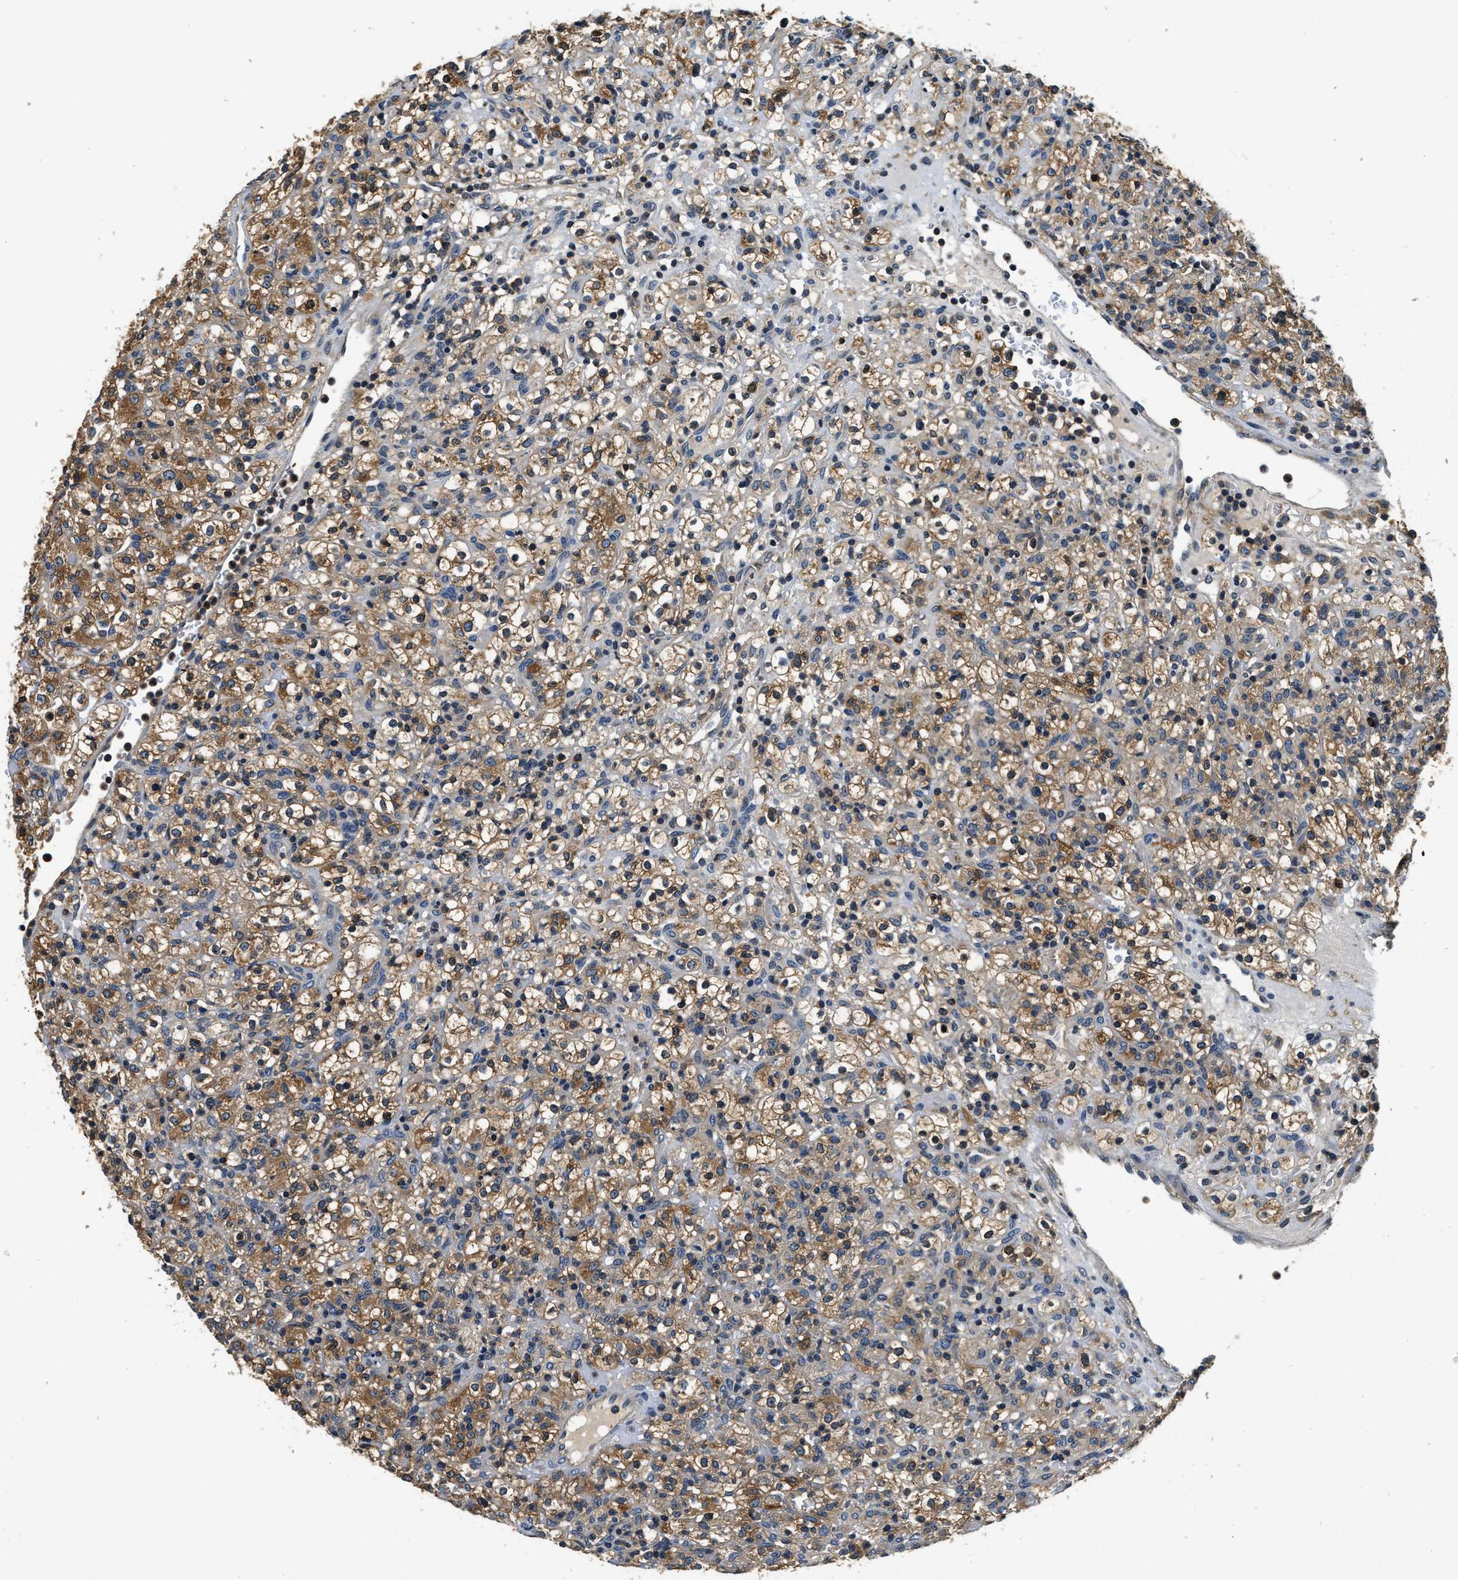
{"staining": {"intensity": "moderate", "quantity": ">75%", "location": "cytoplasmic/membranous"}, "tissue": "renal cancer", "cell_type": "Tumor cells", "image_type": "cancer", "snomed": [{"axis": "morphology", "description": "Normal tissue, NOS"}, {"axis": "morphology", "description": "Adenocarcinoma, NOS"}, {"axis": "topography", "description": "Kidney"}], "caption": "Immunohistochemical staining of human renal cancer shows medium levels of moderate cytoplasmic/membranous expression in about >75% of tumor cells. (DAB = brown stain, brightfield microscopy at high magnification).", "gene": "RESF1", "patient": {"sex": "female", "age": 72}}